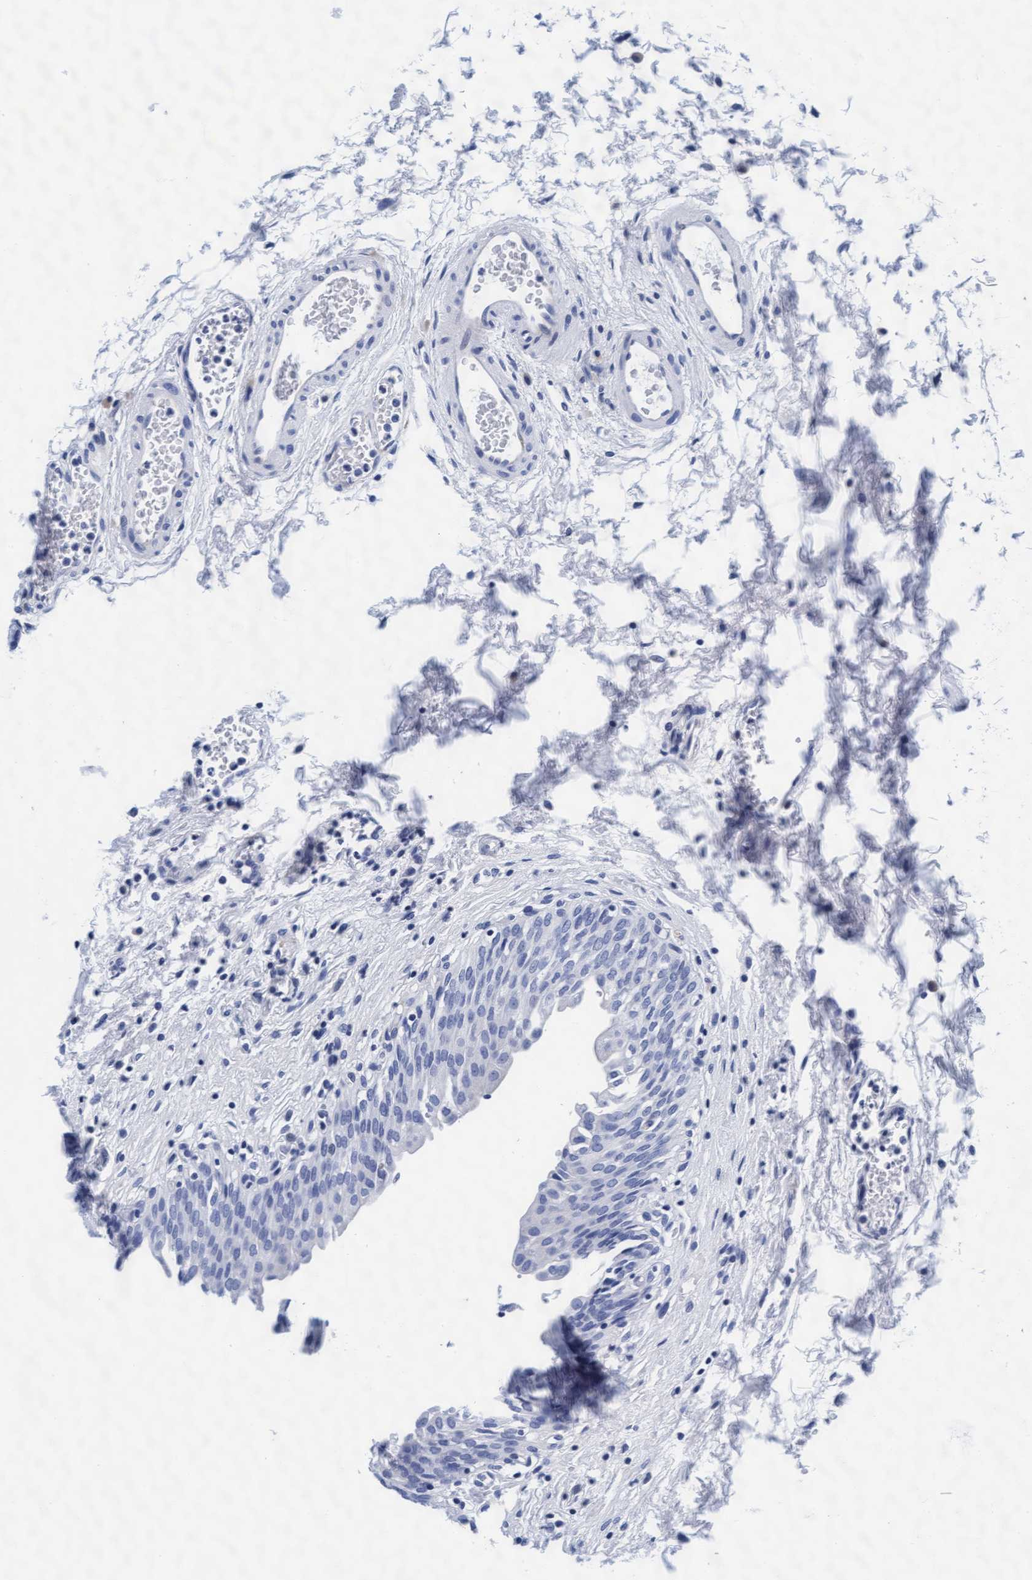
{"staining": {"intensity": "negative", "quantity": "none", "location": "none"}, "tissue": "urinary bladder", "cell_type": "Urothelial cells", "image_type": "normal", "snomed": [{"axis": "morphology", "description": "Urothelial carcinoma, High grade"}, {"axis": "topography", "description": "Urinary bladder"}], "caption": "Immunohistochemical staining of benign urinary bladder exhibits no significant expression in urothelial cells.", "gene": "ARSG", "patient": {"sex": "male", "age": 46}}